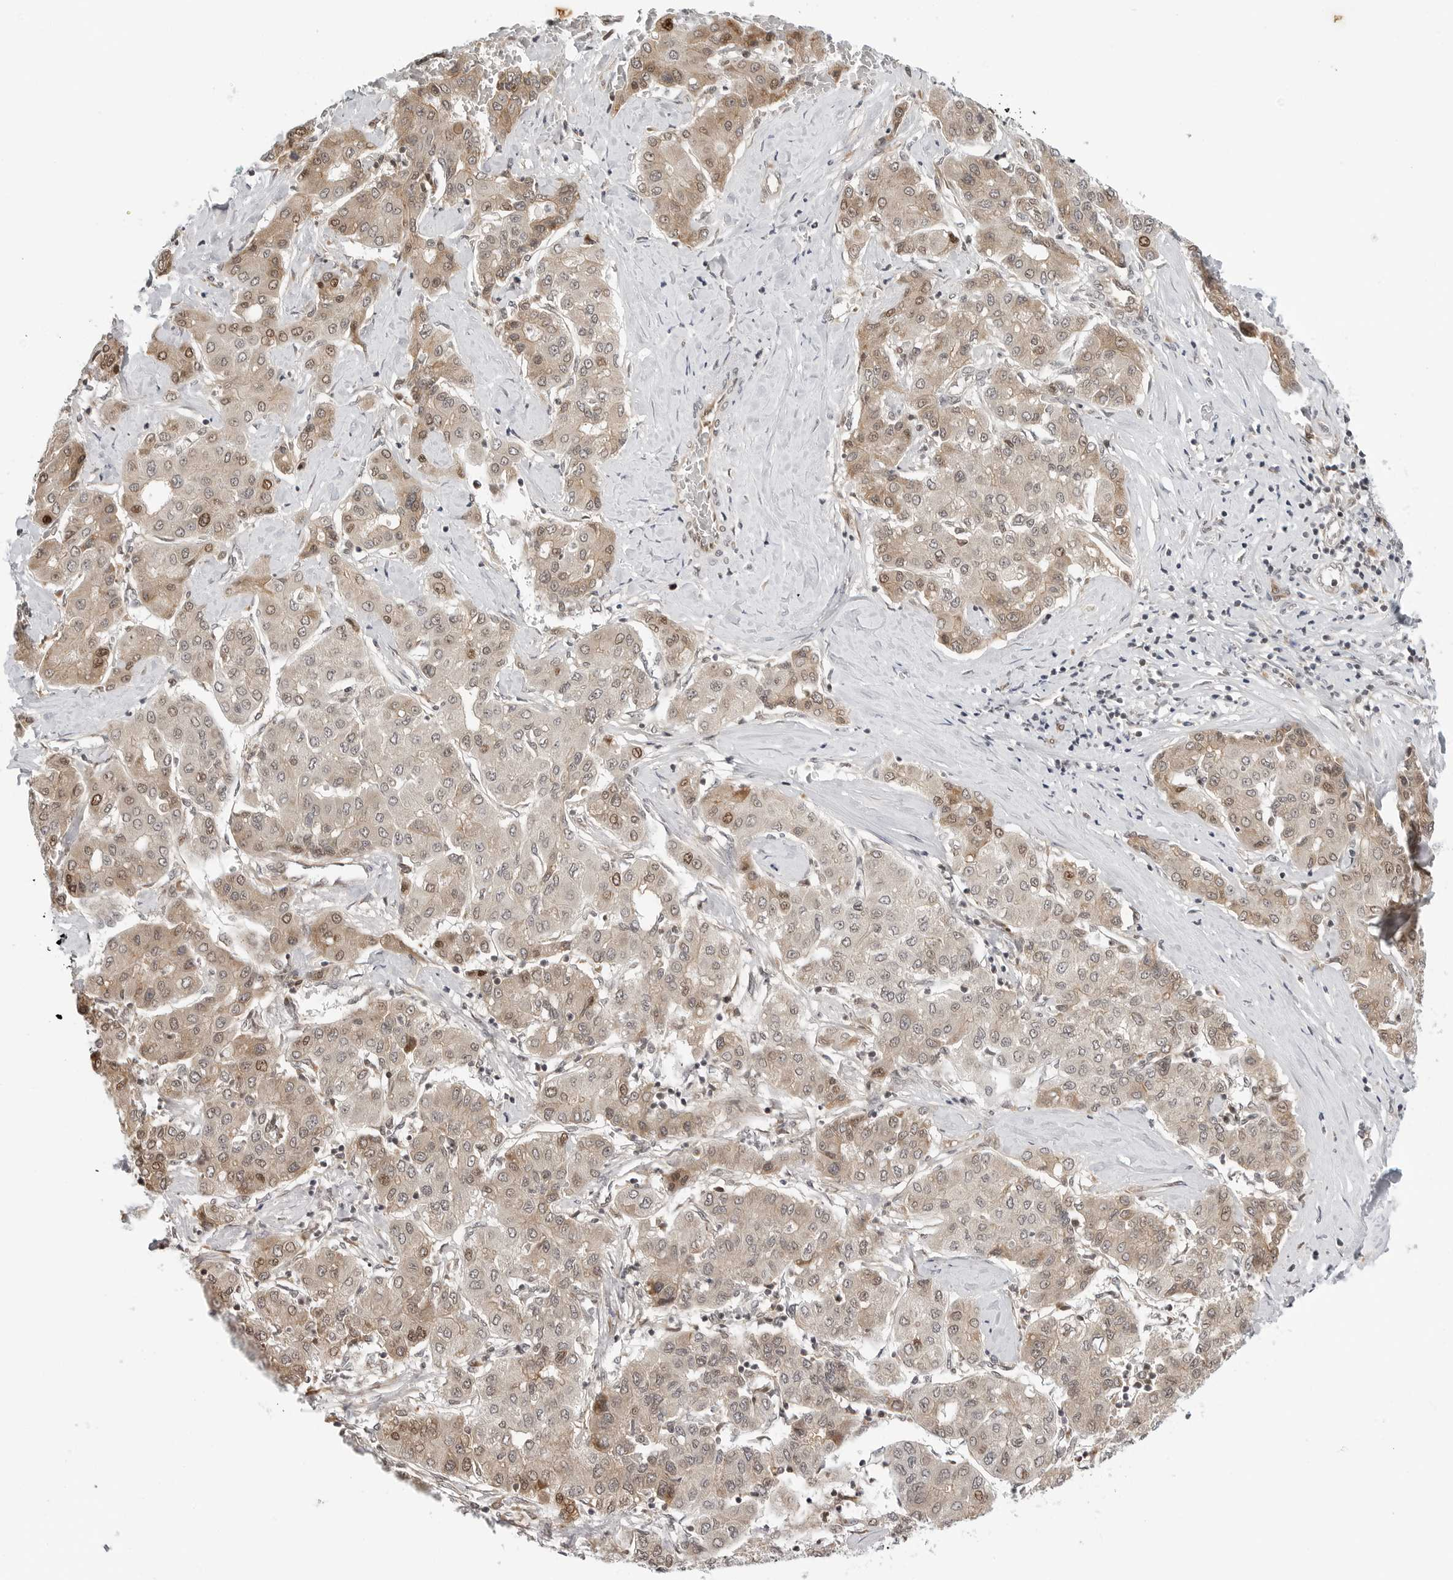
{"staining": {"intensity": "weak", "quantity": "25%-75%", "location": "cytoplasmic/membranous,nuclear"}, "tissue": "liver cancer", "cell_type": "Tumor cells", "image_type": "cancer", "snomed": [{"axis": "morphology", "description": "Carcinoma, Hepatocellular, NOS"}, {"axis": "topography", "description": "Liver"}], "caption": "The histopathology image displays immunohistochemical staining of liver cancer. There is weak cytoplasmic/membranous and nuclear expression is present in approximately 25%-75% of tumor cells.", "gene": "TIPRL", "patient": {"sex": "male", "age": 65}}